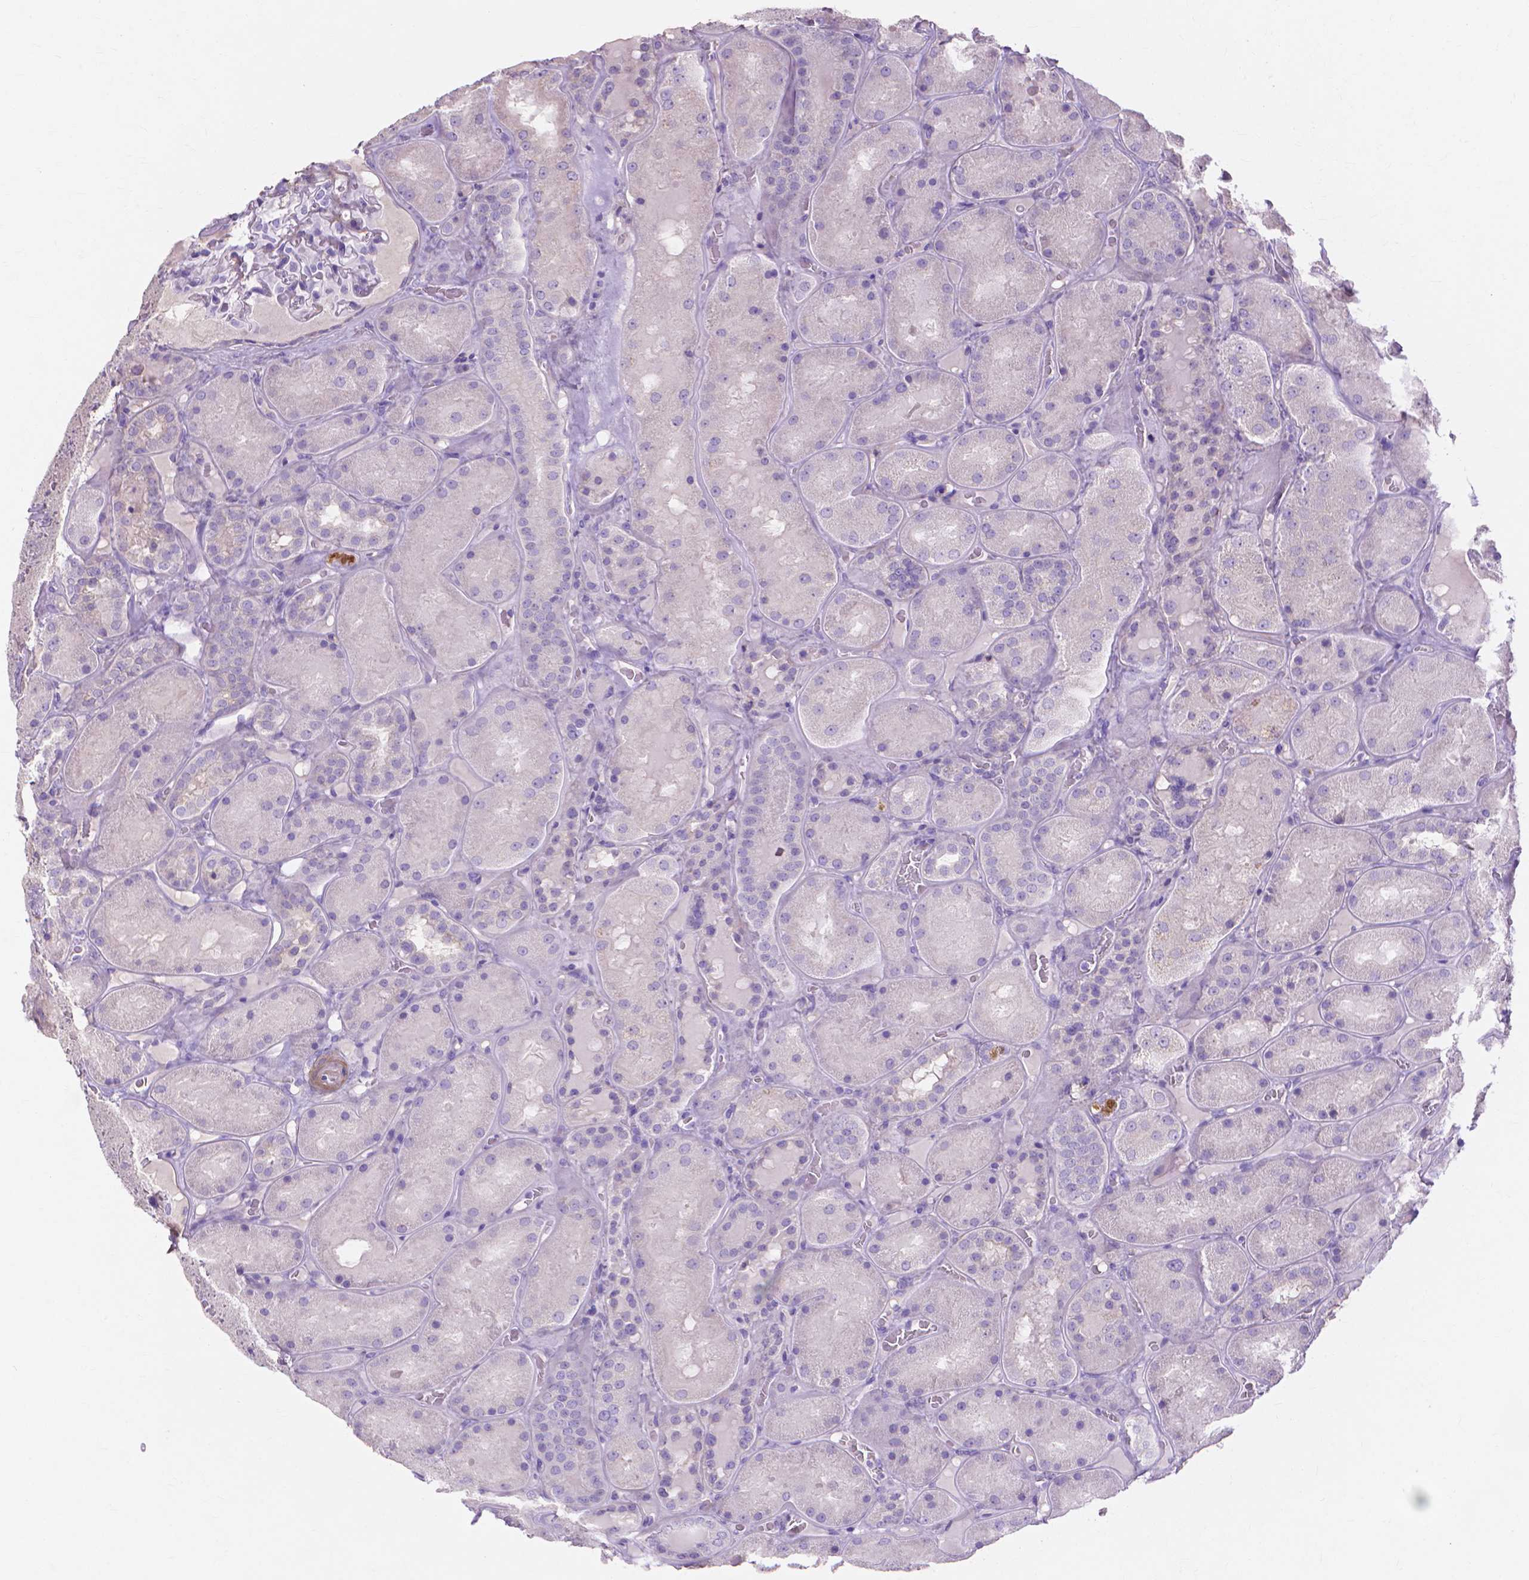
{"staining": {"intensity": "negative", "quantity": "none", "location": "none"}, "tissue": "kidney", "cell_type": "Cells in glomeruli", "image_type": "normal", "snomed": [{"axis": "morphology", "description": "Normal tissue, NOS"}, {"axis": "topography", "description": "Kidney"}], "caption": "IHC photomicrograph of benign kidney: kidney stained with DAB demonstrates no significant protein staining in cells in glomeruli.", "gene": "MBLAC1", "patient": {"sex": "male", "age": 73}}